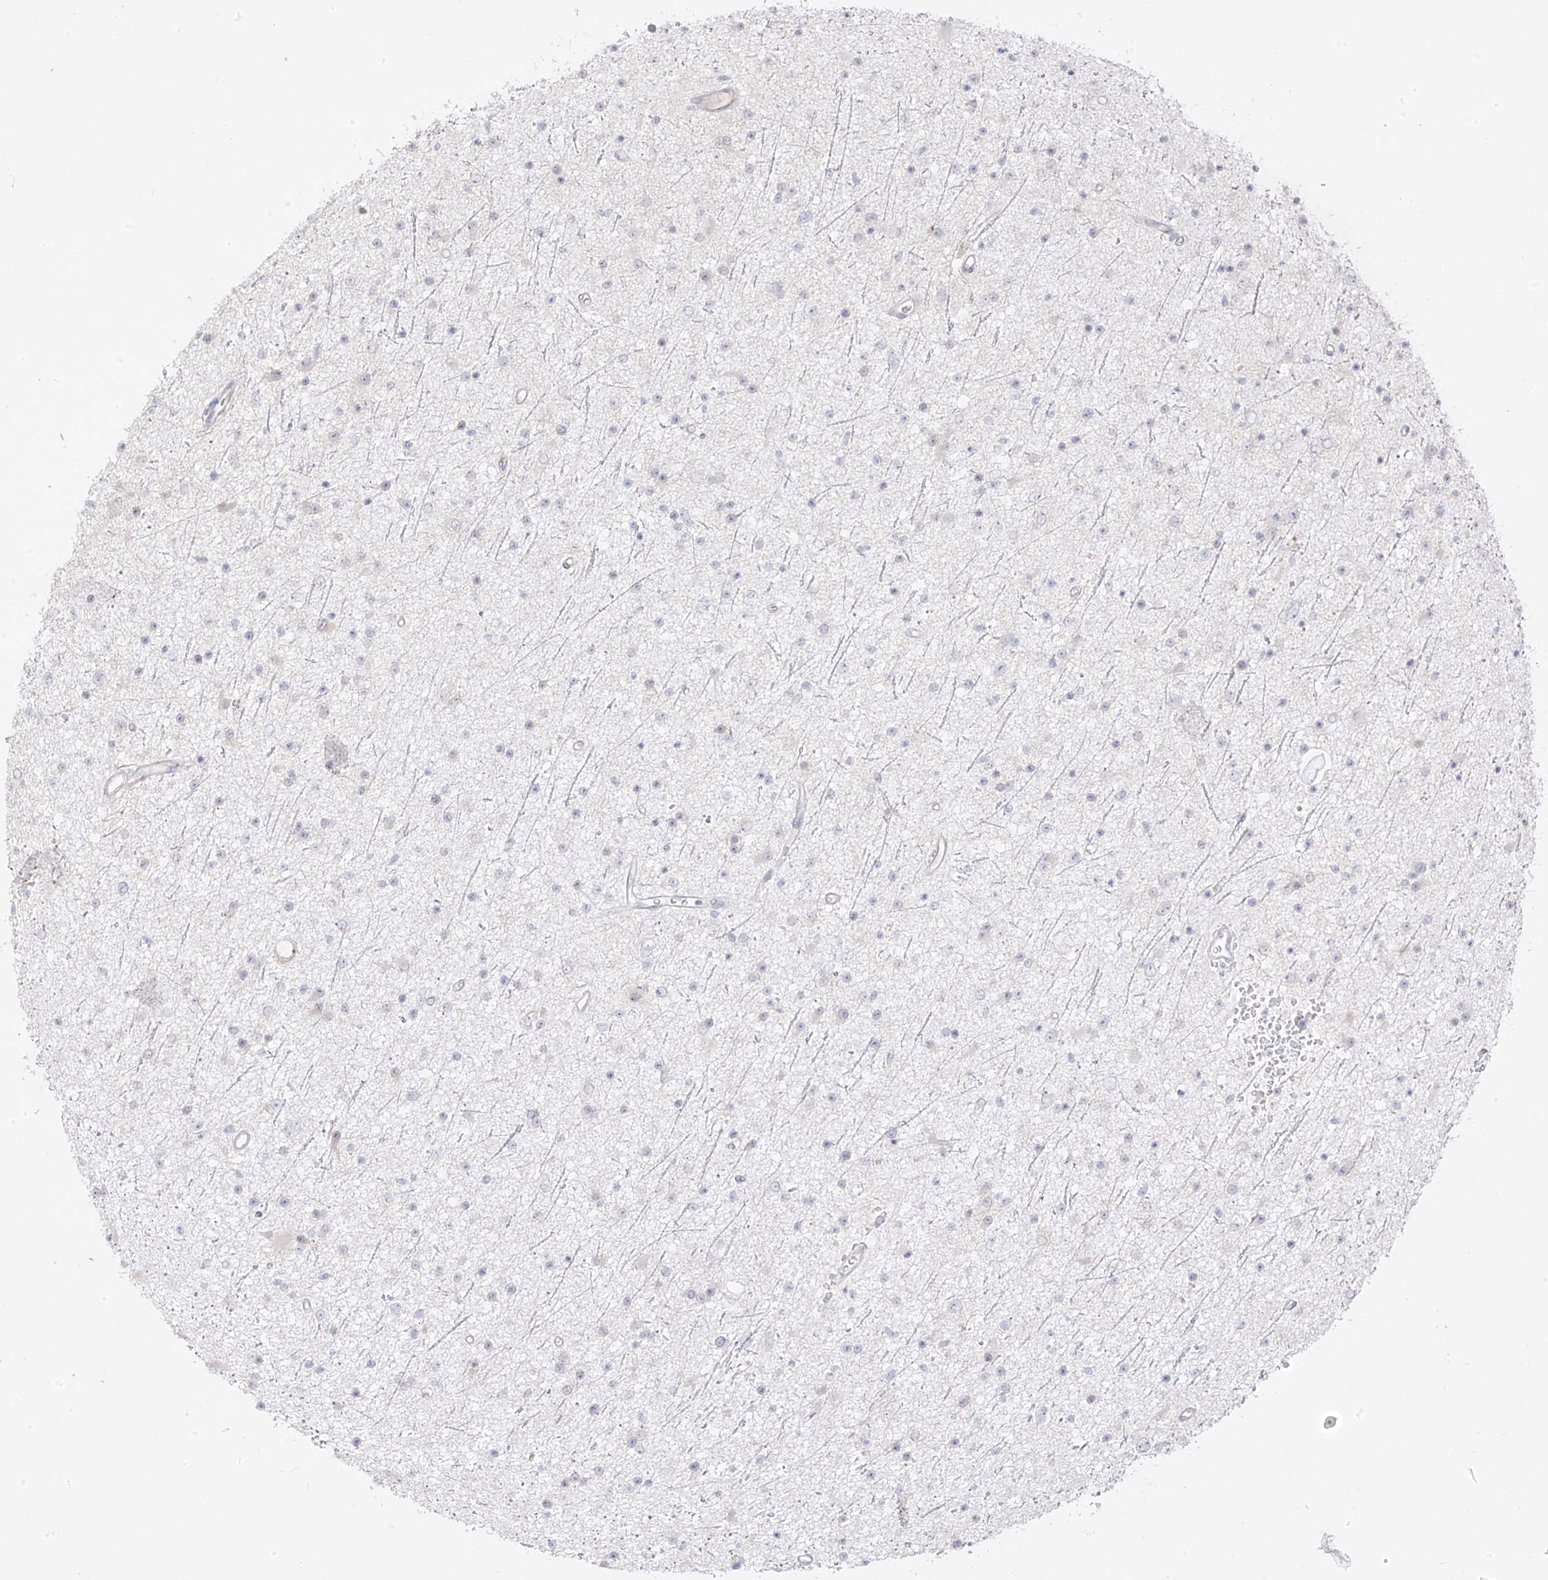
{"staining": {"intensity": "weak", "quantity": "<25%", "location": "nuclear"}, "tissue": "glioma", "cell_type": "Tumor cells", "image_type": "cancer", "snomed": [{"axis": "morphology", "description": "Glioma, malignant, Low grade"}, {"axis": "topography", "description": "Cerebral cortex"}], "caption": "Human low-grade glioma (malignant) stained for a protein using immunohistochemistry demonstrates no positivity in tumor cells.", "gene": "DCDC2", "patient": {"sex": "female", "age": 39}}